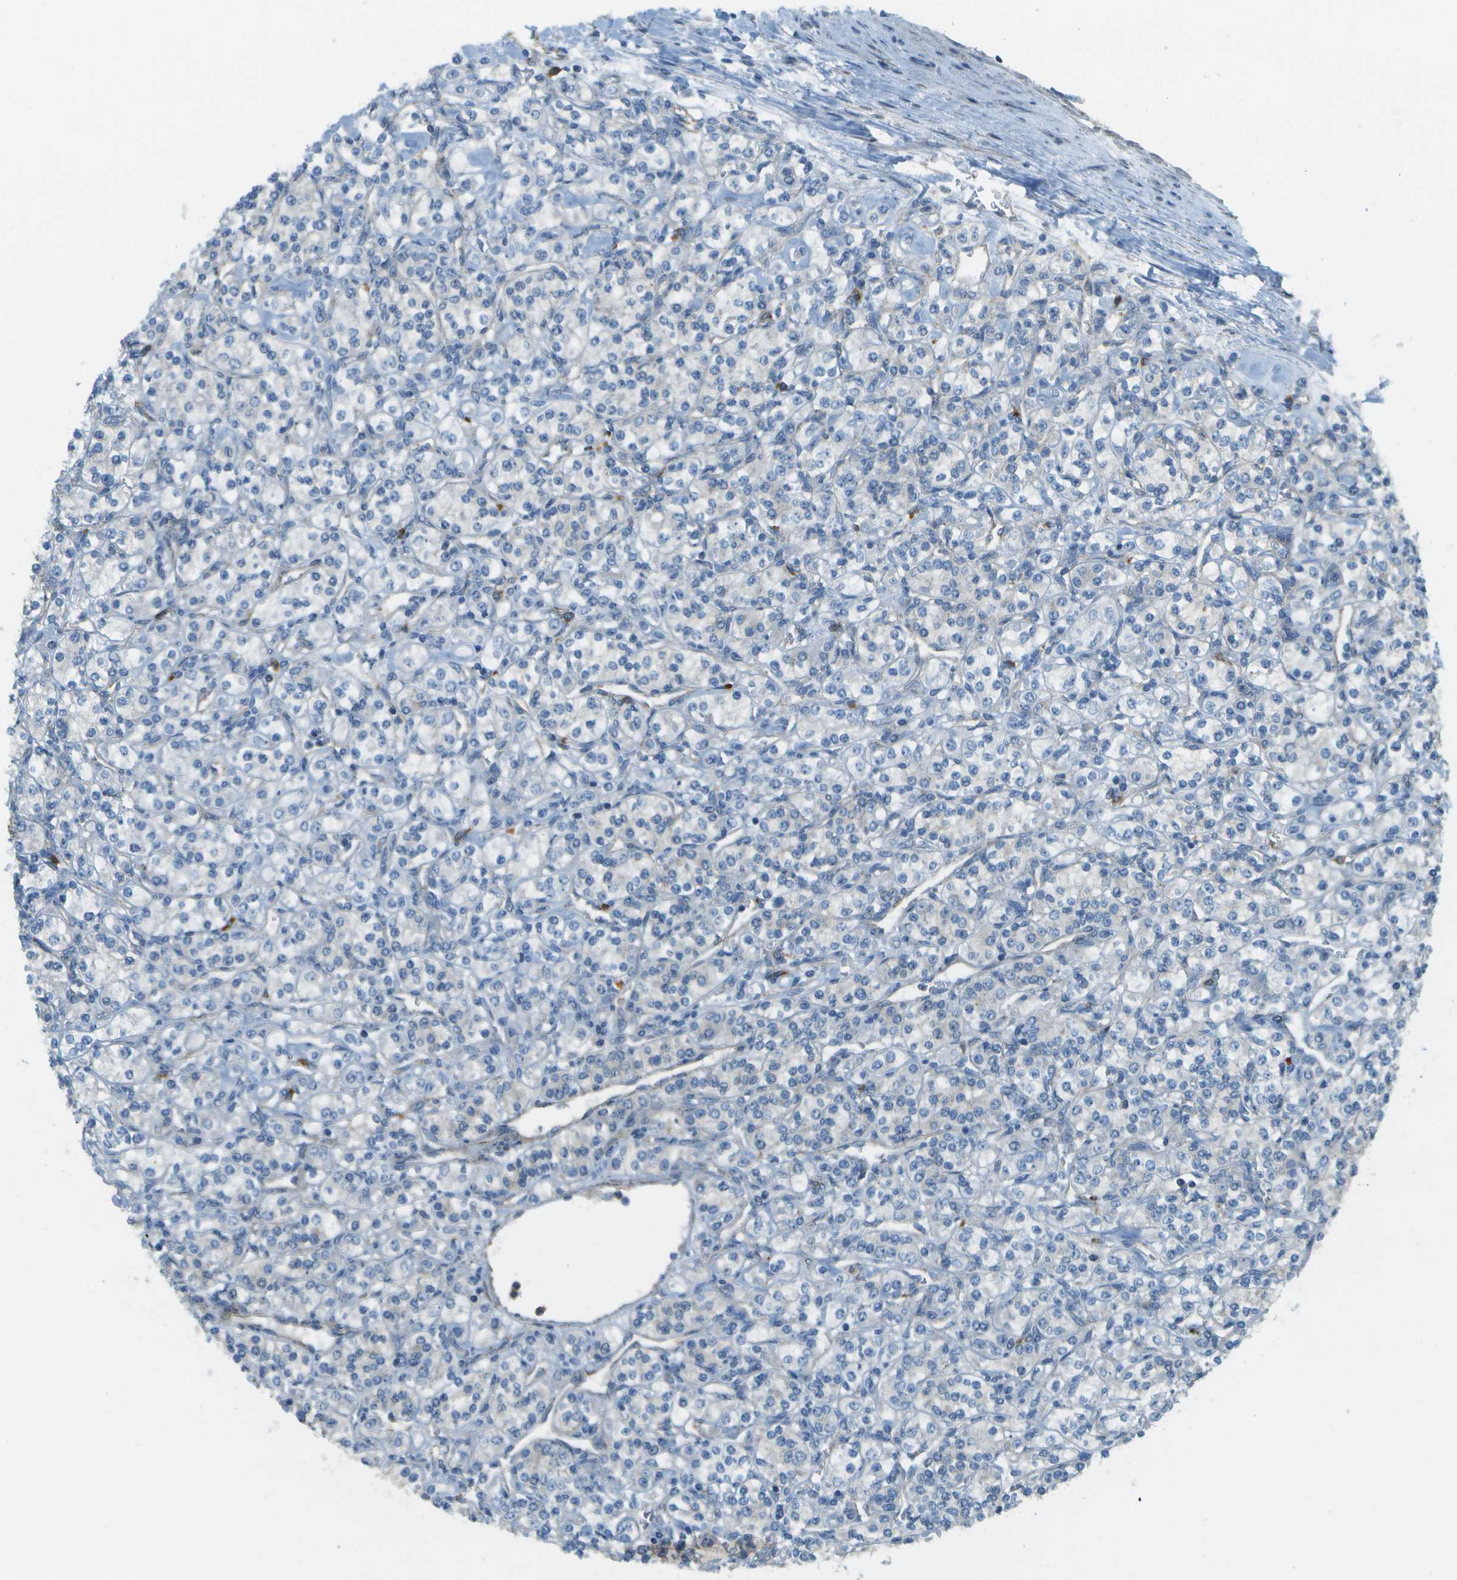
{"staining": {"intensity": "negative", "quantity": "none", "location": "none"}, "tissue": "renal cancer", "cell_type": "Tumor cells", "image_type": "cancer", "snomed": [{"axis": "morphology", "description": "Adenocarcinoma, NOS"}, {"axis": "topography", "description": "Kidney"}], "caption": "A high-resolution image shows immunohistochemistry (IHC) staining of renal cancer, which reveals no significant staining in tumor cells.", "gene": "MYH11", "patient": {"sex": "male", "age": 77}}